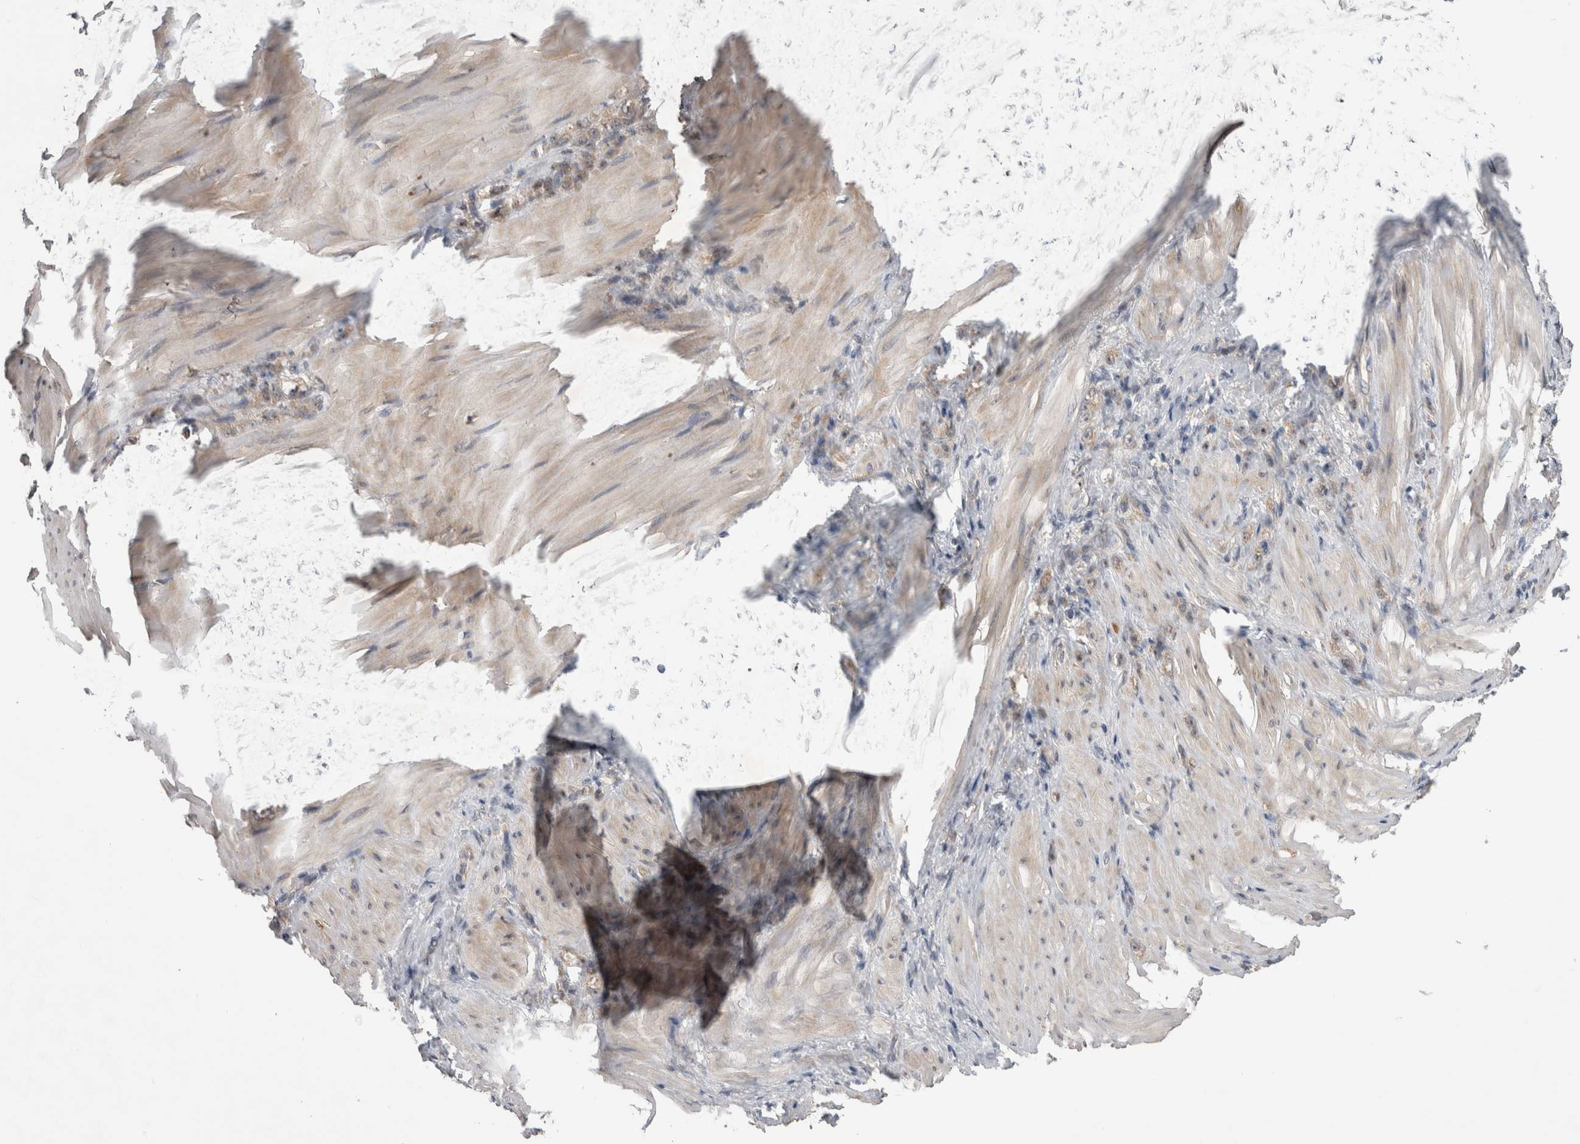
{"staining": {"intensity": "weak", "quantity": "25%-75%", "location": "cytoplasmic/membranous"}, "tissue": "stomach cancer", "cell_type": "Tumor cells", "image_type": "cancer", "snomed": [{"axis": "morphology", "description": "Normal tissue, NOS"}, {"axis": "morphology", "description": "Adenocarcinoma, NOS"}, {"axis": "topography", "description": "Stomach"}], "caption": "Immunohistochemical staining of adenocarcinoma (stomach) demonstrates low levels of weak cytoplasmic/membranous staining in about 25%-75% of tumor cells.", "gene": "ARHGAP29", "patient": {"sex": "male", "age": 82}}